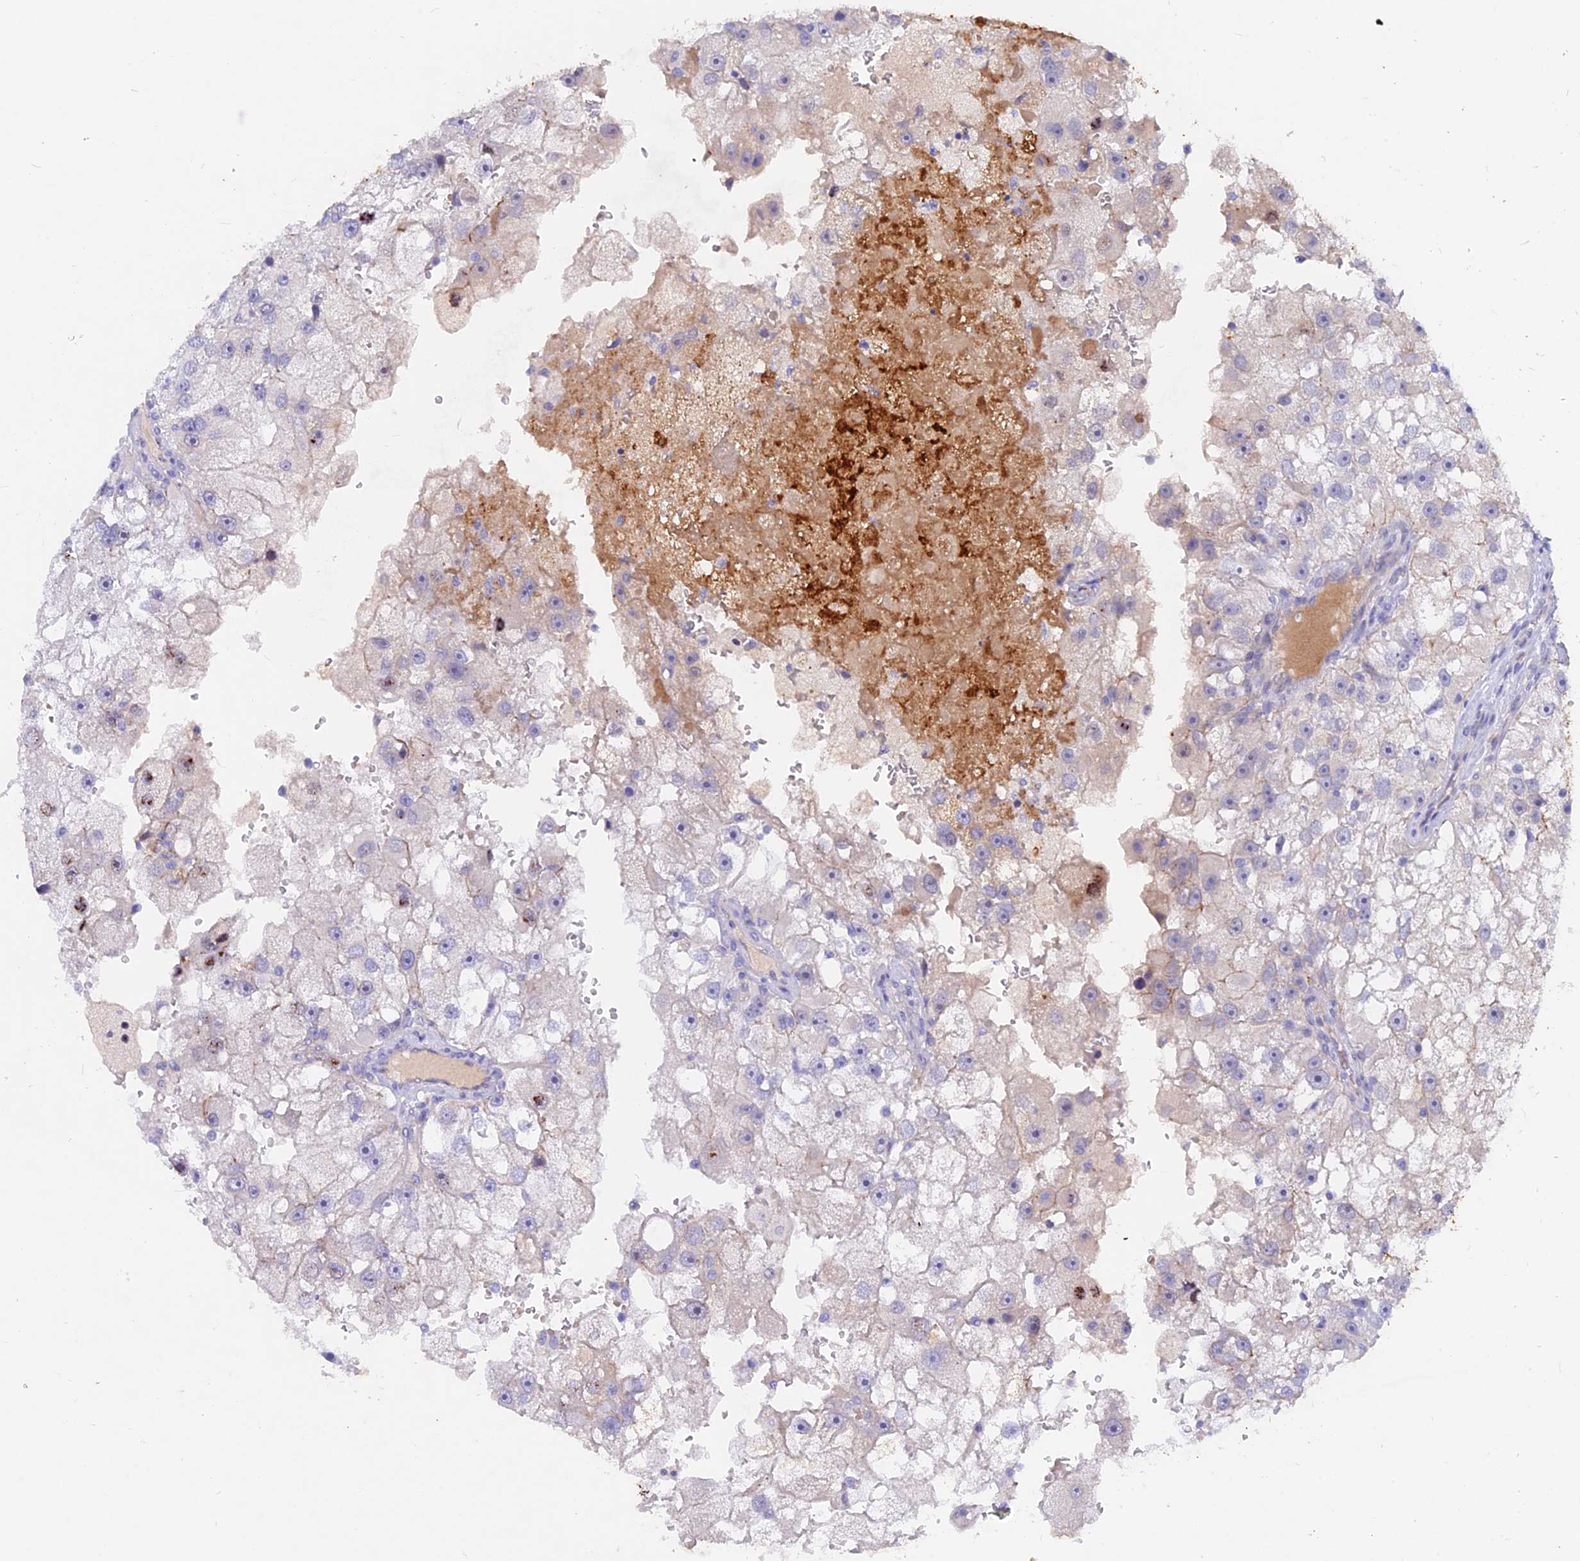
{"staining": {"intensity": "negative", "quantity": "none", "location": "none"}, "tissue": "renal cancer", "cell_type": "Tumor cells", "image_type": "cancer", "snomed": [{"axis": "morphology", "description": "Adenocarcinoma, NOS"}, {"axis": "topography", "description": "Kidney"}], "caption": "This is an immunohistochemistry (IHC) micrograph of adenocarcinoma (renal). There is no staining in tumor cells.", "gene": "GK5", "patient": {"sex": "male", "age": 63}}